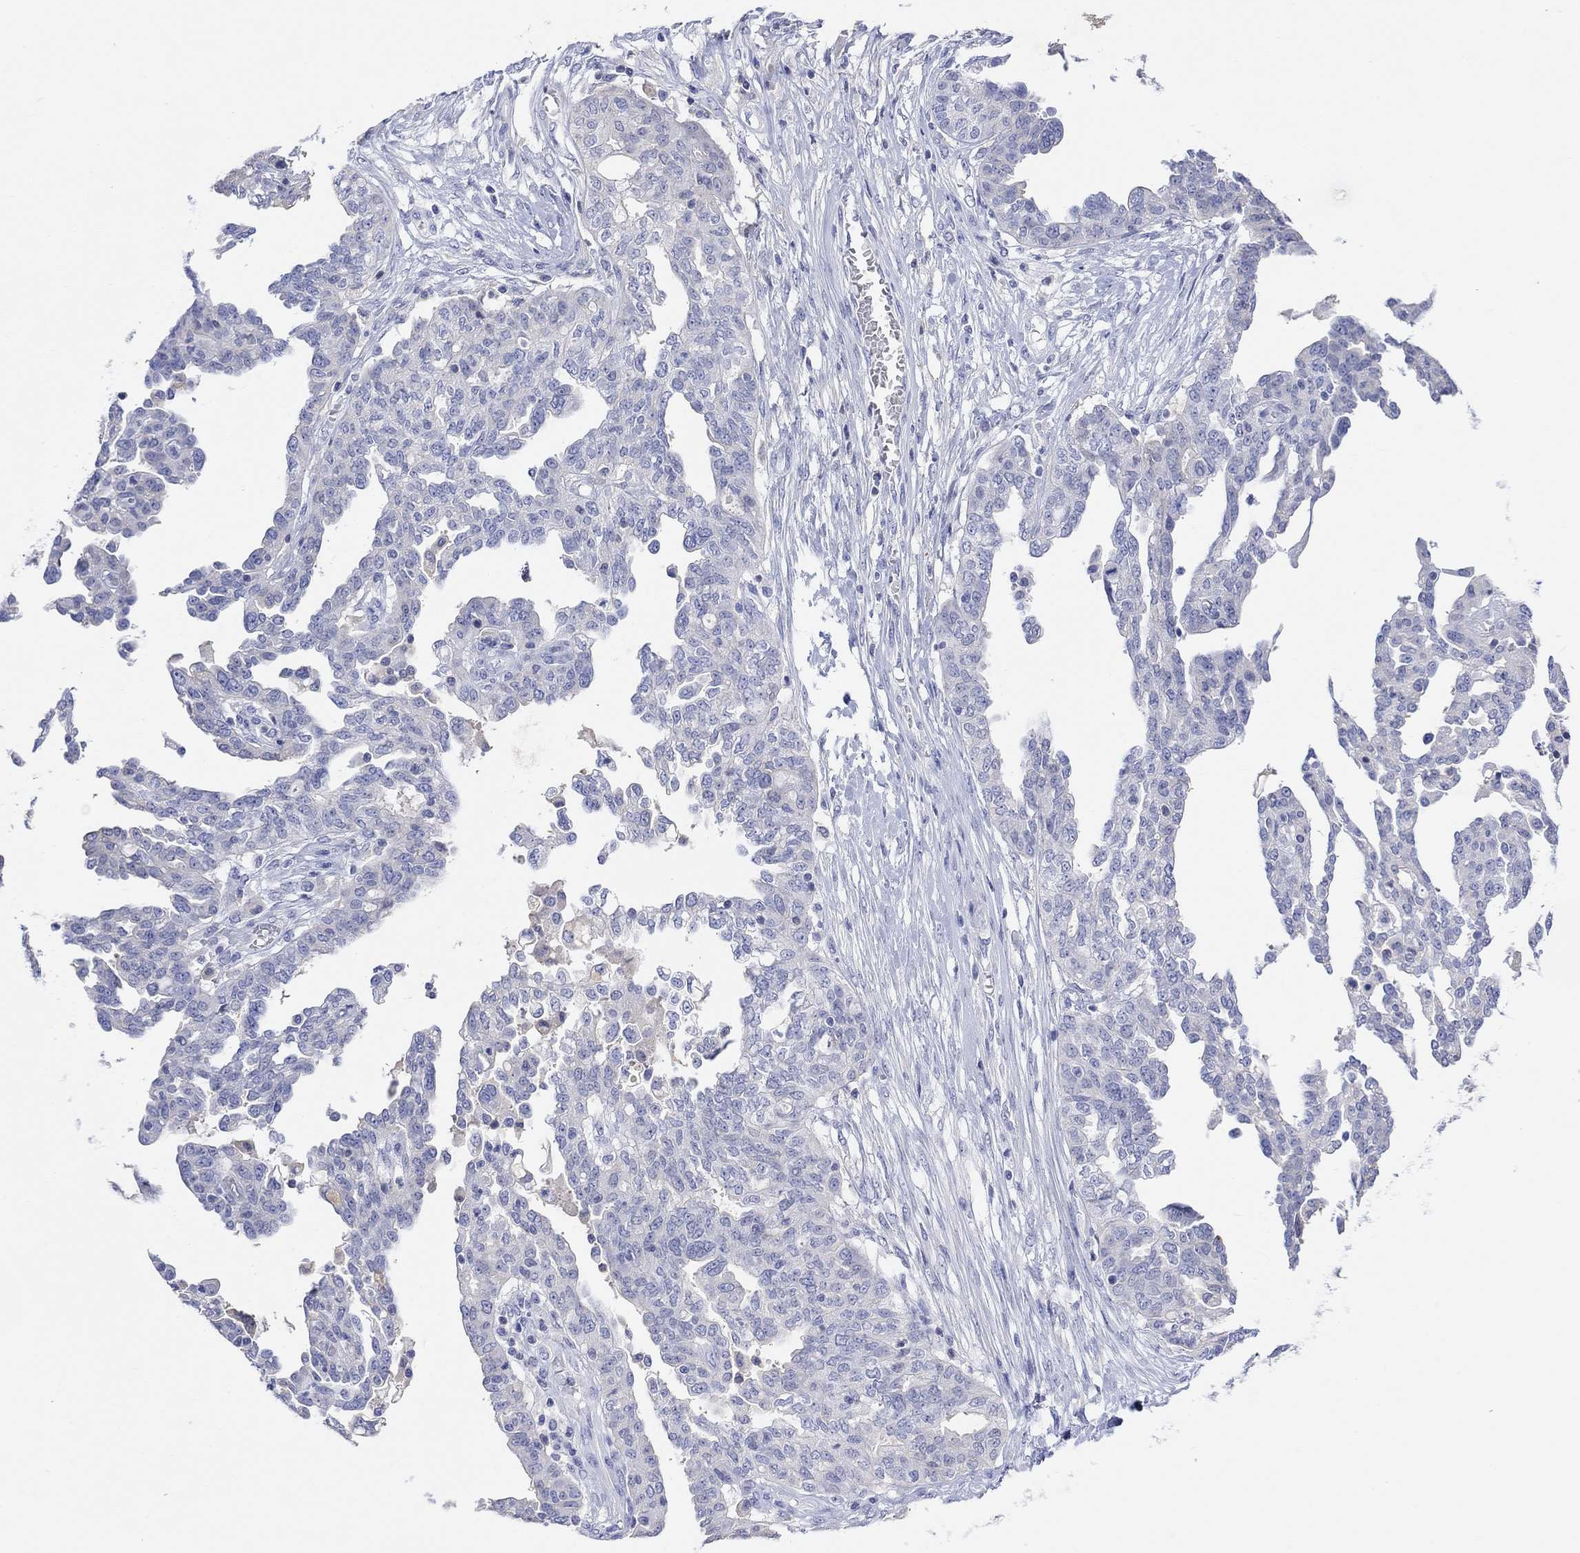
{"staining": {"intensity": "negative", "quantity": "none", "location": "none"}, "tissue": "ovarian cancer", "cell_type": "Tumor cells", "image_type": "cancer", "snomed": [{"axis": "morphology", "description": "Cystadenocarcinoma, serous, NOS"}, {"axis": "topography", "description": "Ovary"}], "caption": "This is an IHC photomicrograph of human ovarian cancer. There is no positivity in tumor cells.", "gene": "TYR", "patient": {"sex": "female", "age": 67}}